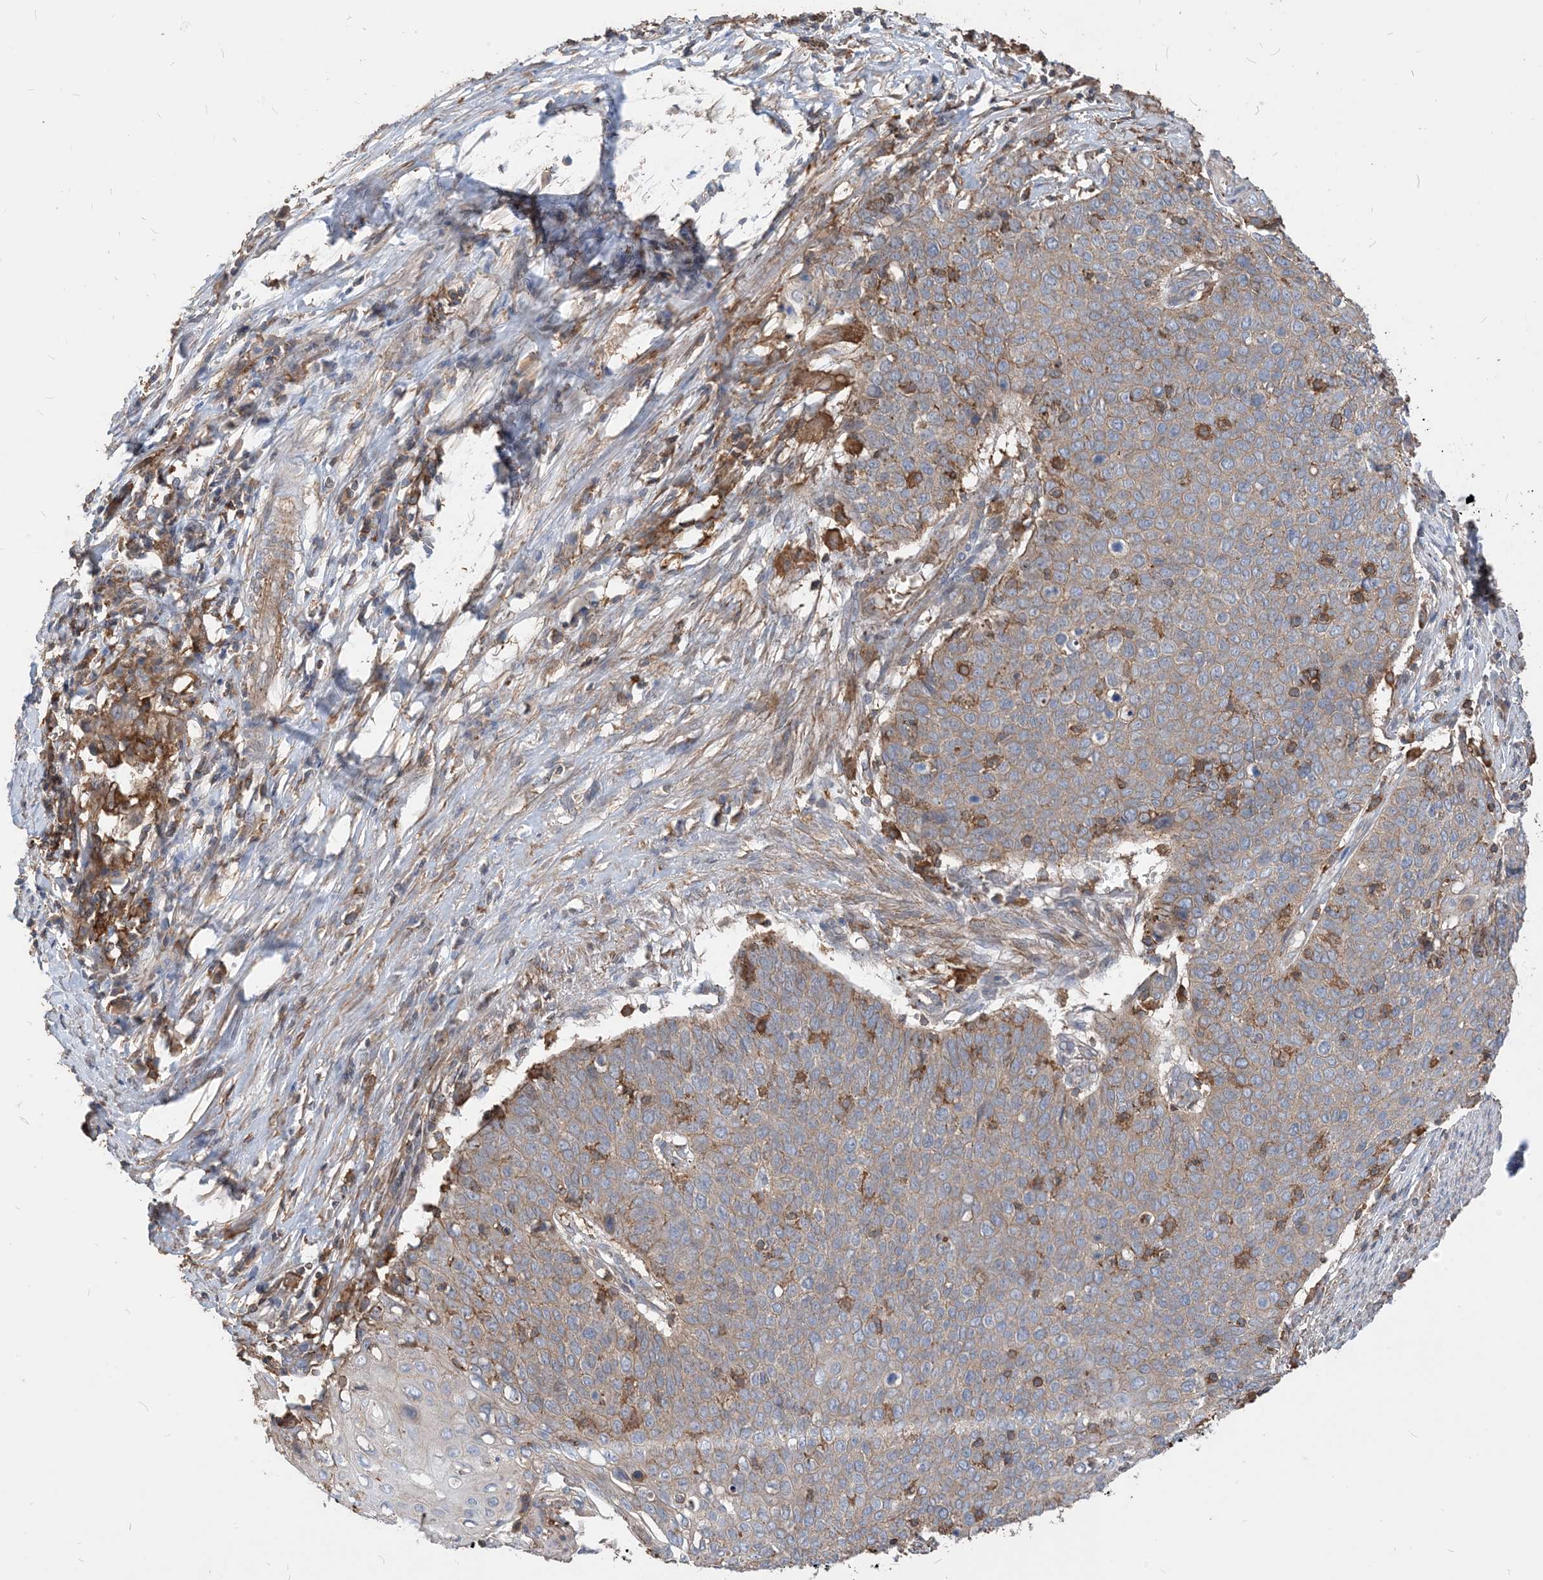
{"staining": {"intensity": "moderate", "quantity": "<25%", "location": "cytoplasmic/membranous"}, "tissue": "cervical cancer", "cell_type": "Tumor cells", "image_type": "cancer", "snomed": [{"axis": "morphology", "description": "Squamous cell carcinoma, NOS"}, {"axis": "topography", "description": "Cervix"}], "caption": "The immunohistochemical stain labels moderate cytoplasmic/membranous positivity in tumor cells of squamous cell carcinoma (cervical) tissue.", "gene": "PARVG", "patient": {"sex": "female", "age": 39}}